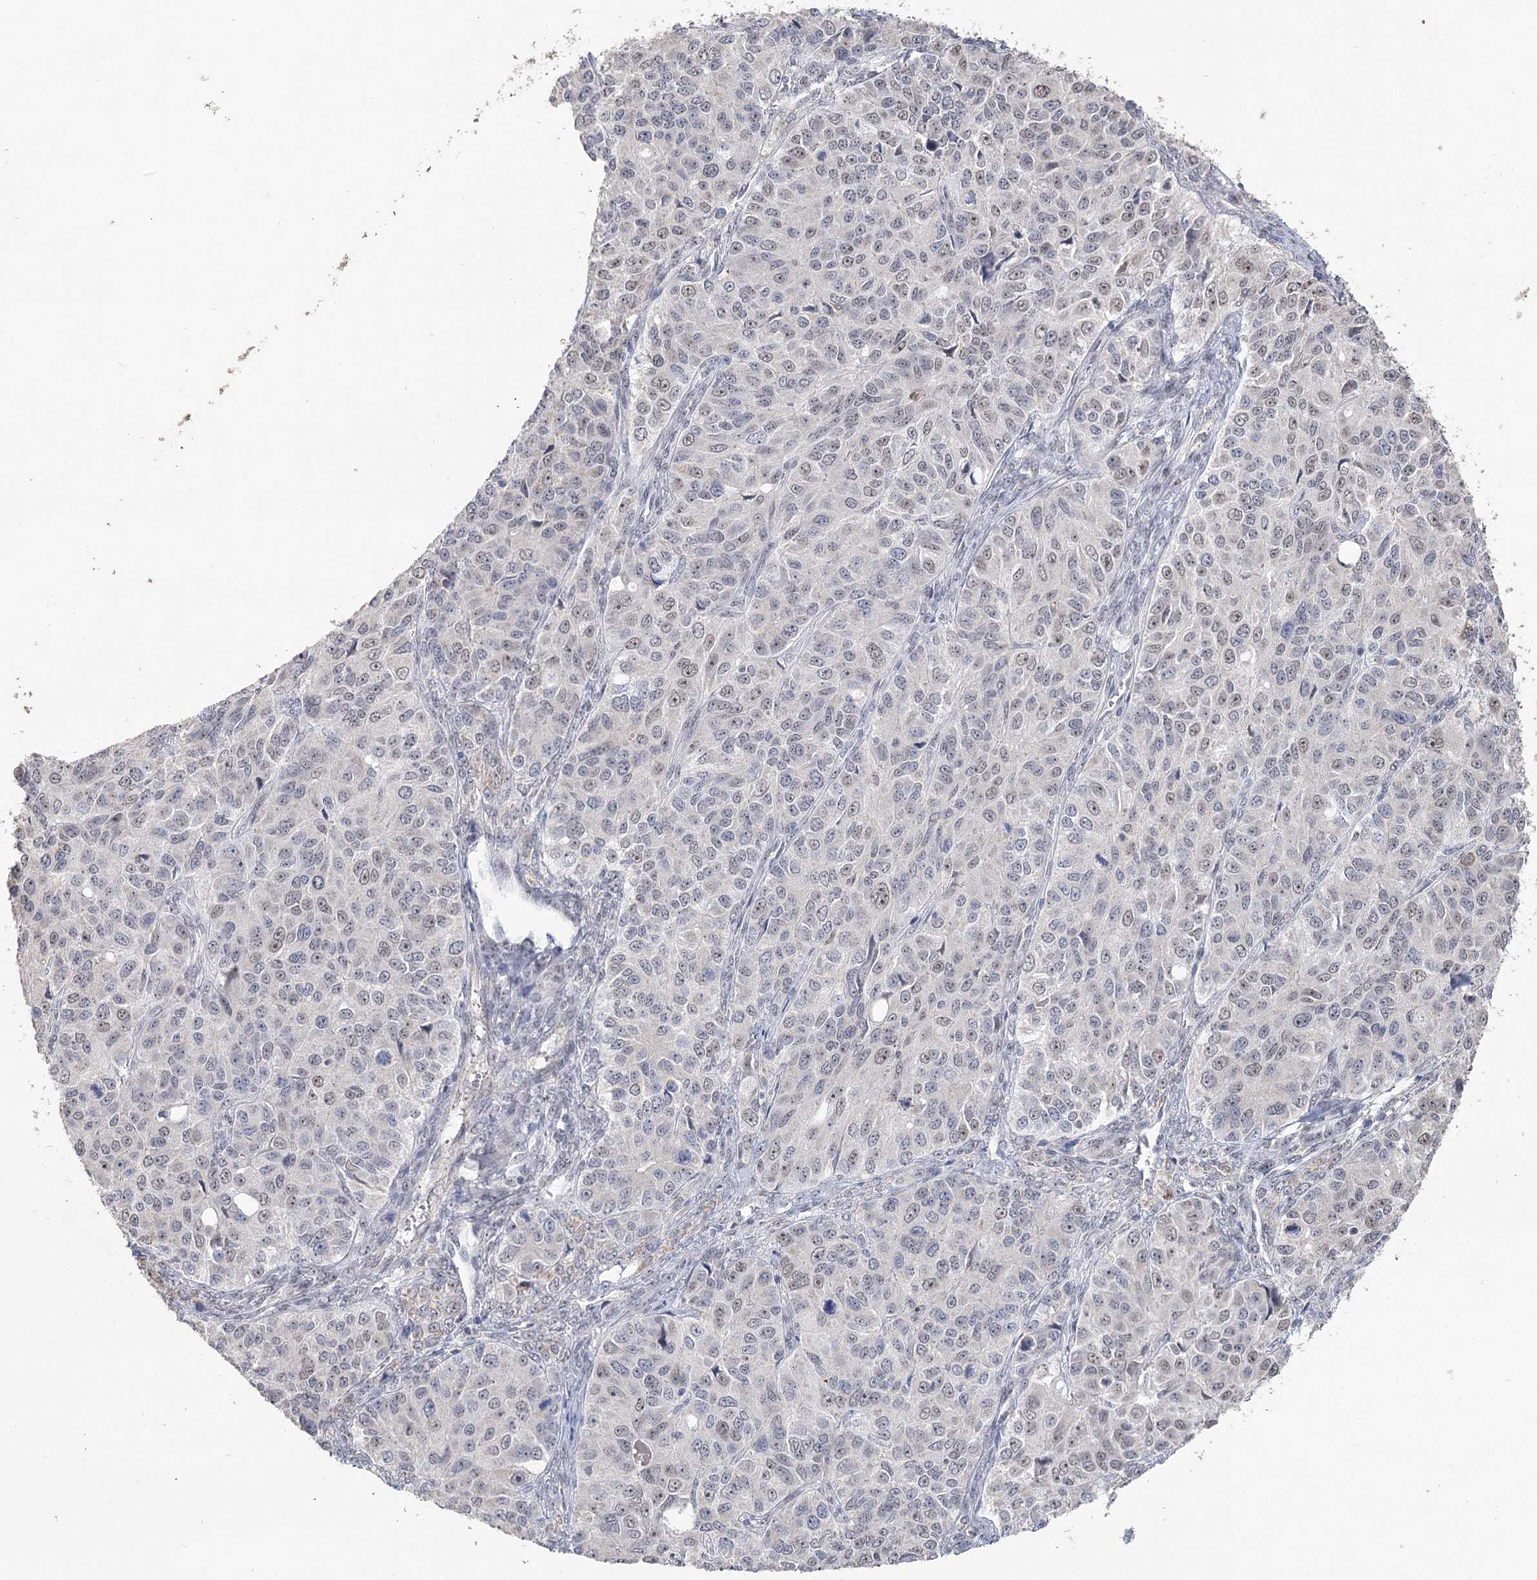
{"staining": {"intensity": "weak", "quantity": "<25%", "location": "nuclear"}, "tissue": "ovarian cancer", "cell_type": "Tumor cells", "image_type": "cancer", "snomed": [{"axis": "morphology", "description": "Carcinoma, endometroid"}, {"axis": "topography", "description": "Ovary"}], "caption": "Ovarian cancer (endometroid carcinoma) was stained to show a protein in brown. There is no significant staining in tumor cells.", "gene": "RUFY4", "patient": {"sex": "female", "age": 51}}